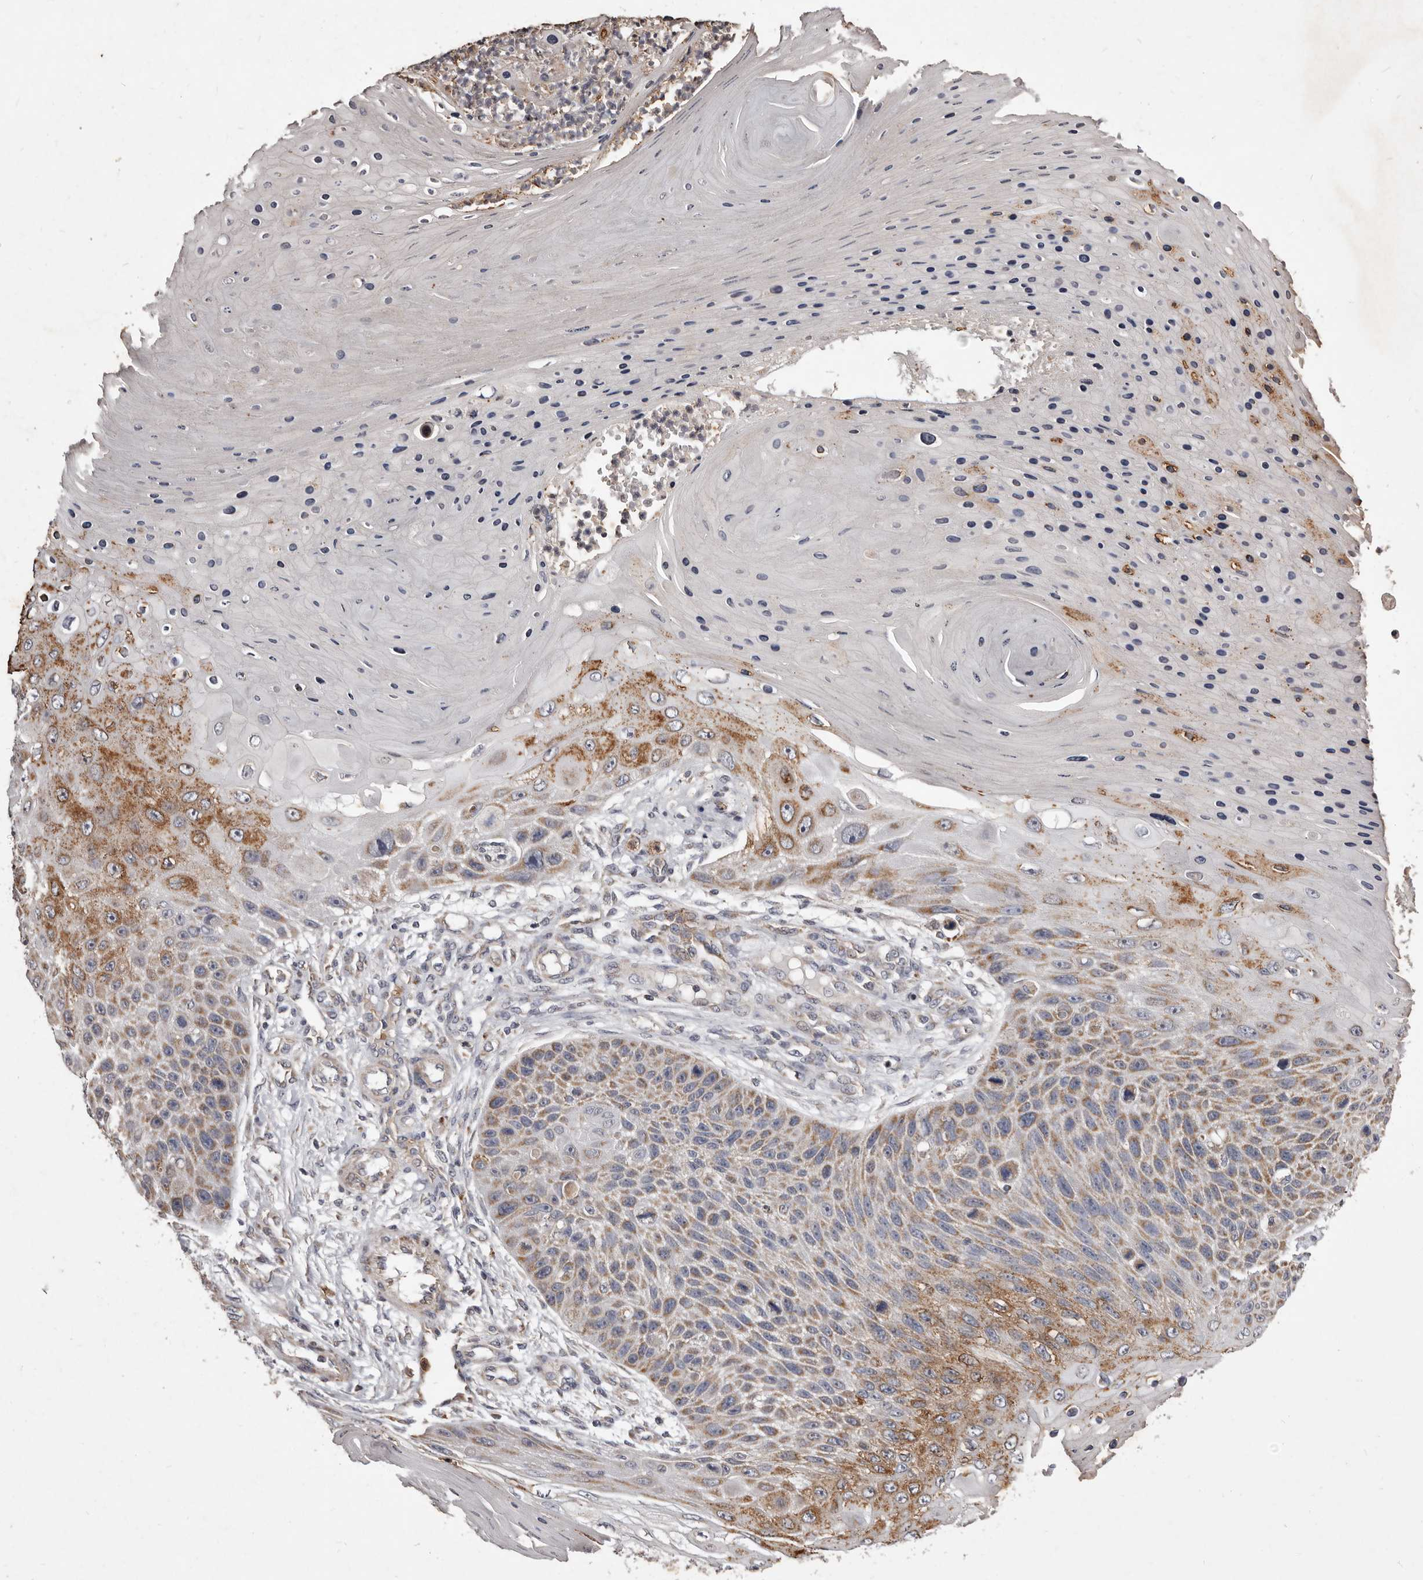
{"staining": {"intensity": "moderate", "quantity": ">75%", "location": "cytoplasmic/membranous"}, "tissue": "skin cancer", "cell_type": "Tumor cells", "image_type": "cancer", "snomed": [{"axis": "morphology", "description": "Squamous cell carcinoma, NOS"}, {"axis": "topography", "description": "Skin"}], "caption": "Immunohistochemical staining of human skin cancer (squamous cell carcinoma) shows moderate cytoplasmic/membranous protein positivity in approximately >75% of tumor cells.", "gene": "CXCL14", "patient": {"sex": "female", "age": 88}}